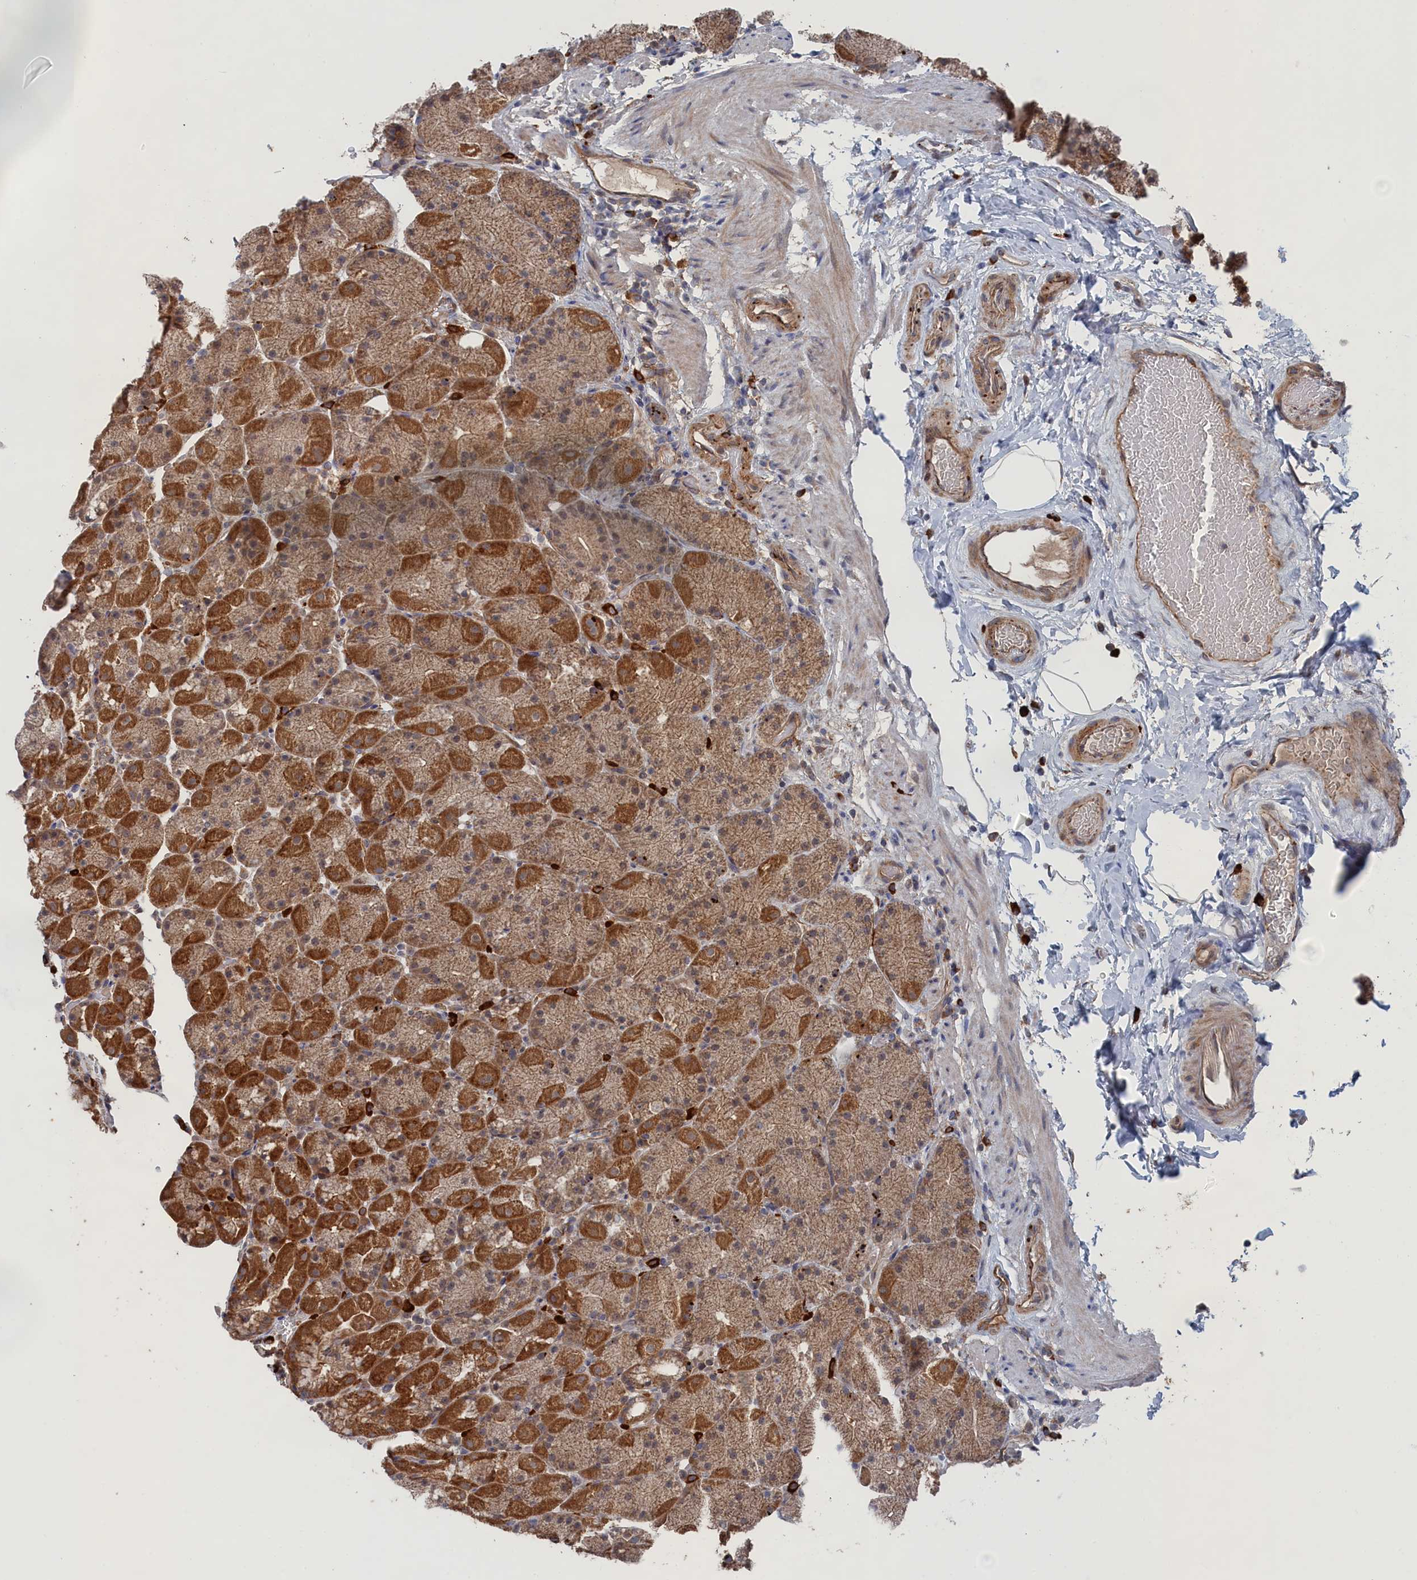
{"staining": {"intensity": "strong", "quantity": ">75%", "location": "cytoplasmic/membranous"}, "tissue": "stomach", "cell_type": "Glandular cells", "image_type": "normal", "snomed": [{"axis": "morphology", "description": "Normal tissue, NOS"}, {"axis": "topography", "description": "Stomach, upper"}, {"axis": "topography", "description": "Stomach, lower"}], "caption": "Strong cytoplasmic/membranous staining for a protein is appreciated in about >75% of glandular cells of unremarkable stomach using immunohistochemistry.", "gene": "FILIP1L", "patient": {"sex": "male", "age": 67}}